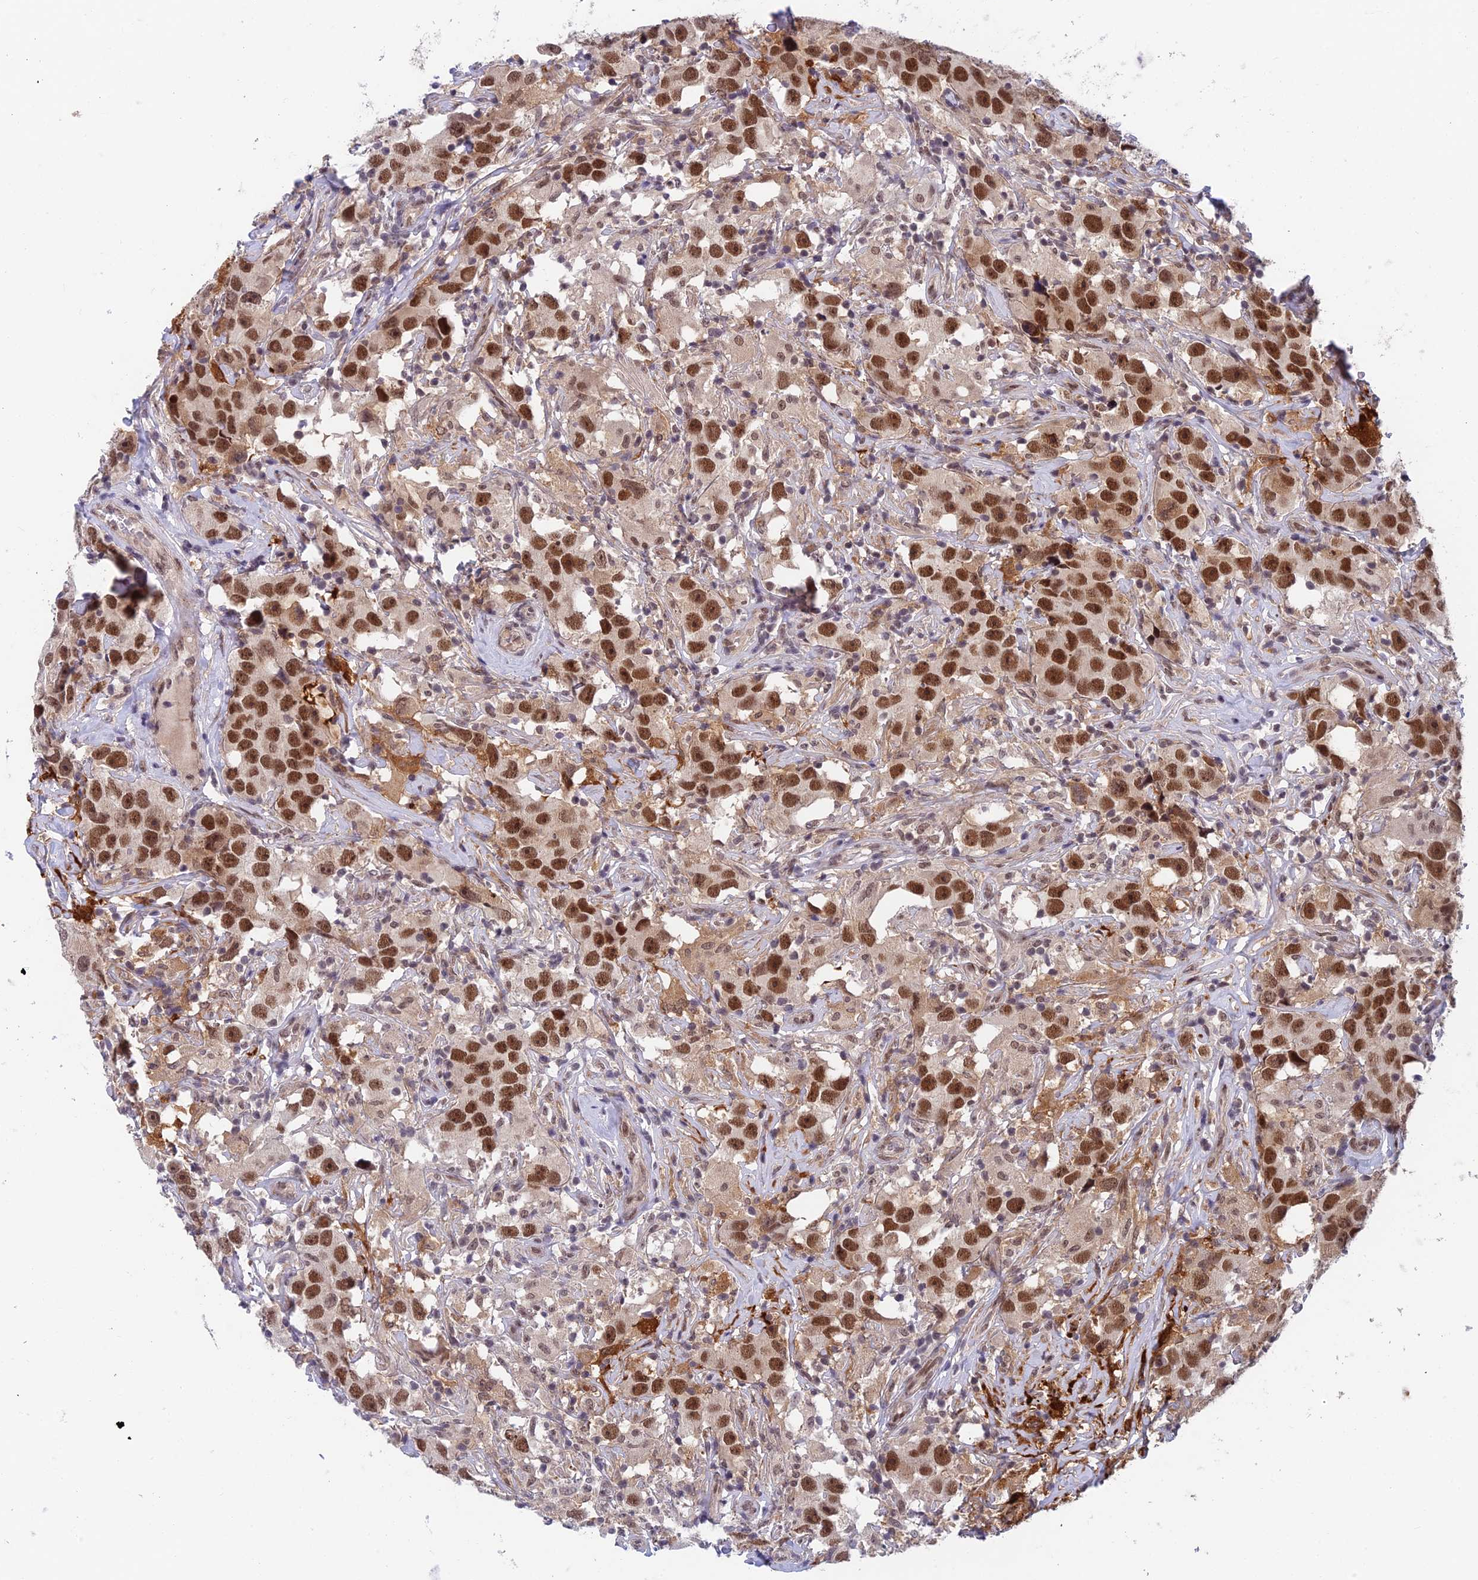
{"staining": {"intensity": "strong", "quantity": ">75%", "location": "nuclear"}, "tissue": "testis cancer", "cell_type": "Tumor cells", "image_type": "cancer", "snomed": [{"axis": "morphology", "description": "Seminoma, NOS"}, {"axis": "topography", "description": "Testis"}], "caption": "There is high levels of strong nuclear positivity in tumor cells of testis seminoma, as demonstrated by immunohistochemical staining (brown color).", "gene": "NSMCE1", "patient": {"sex": "male", "age": 49}}